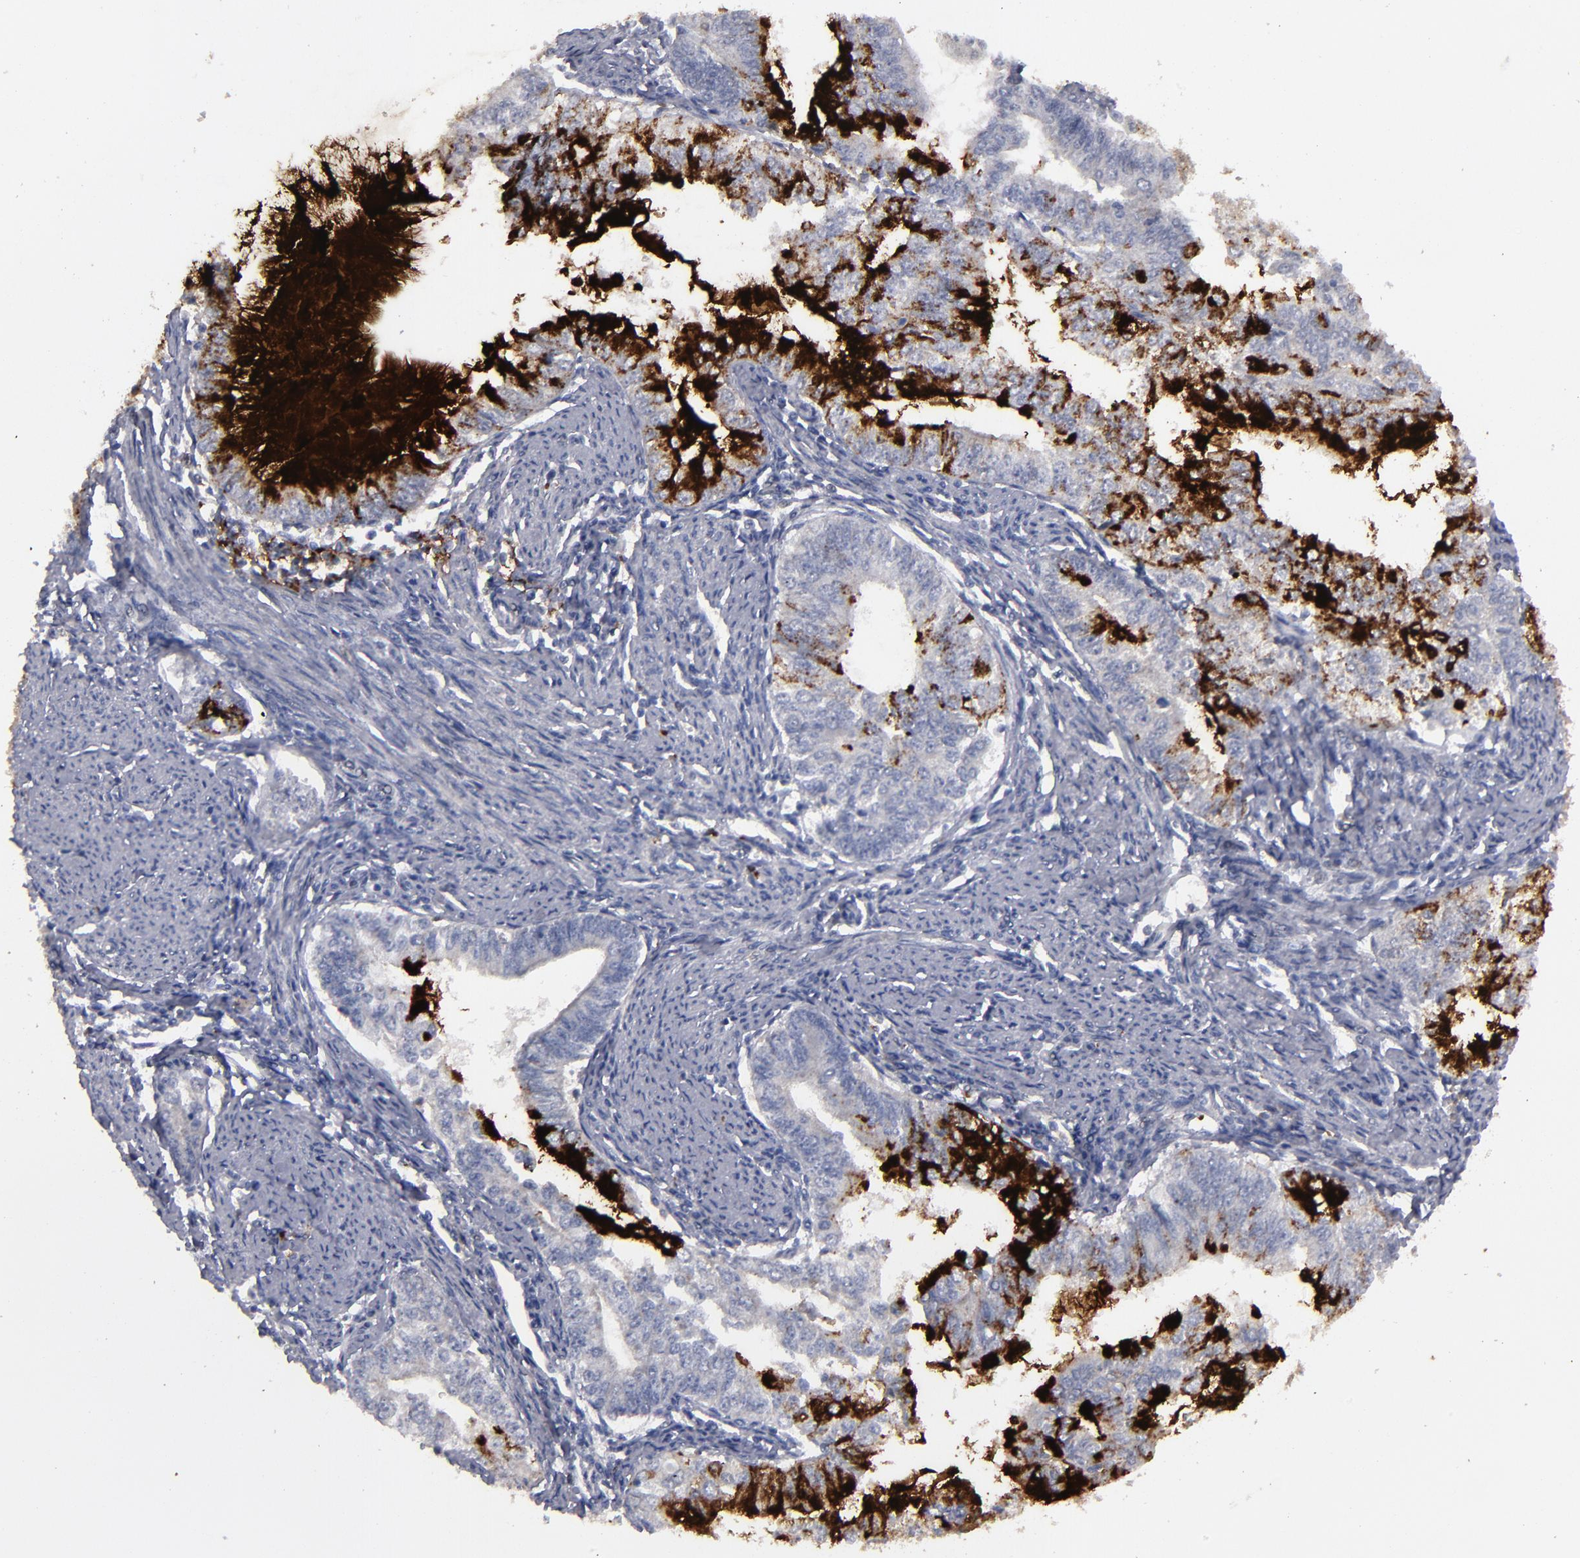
{"staining": {"intensity": "strong", "quantity": "25%-75%", "location": "cytoplasmic/membranous"}, "tissue": "endometrial cancer", "cell_type": "Tumor cells", "image_type": "cancer", "snomed": [{"axis": "morphology", "description": "Adenocarcinoma, NOS"}, {"axis": "topography", "description": "Endometrium"}], "caption": "A histopathology image of human endometrial cancer (adenocarcinoma) stained for a protein exhibits strong cytoplasmic/membranous brown staining in tumor cells.", "gene": "GPM6B", "patient": {"sex": "female", "age": 66}}